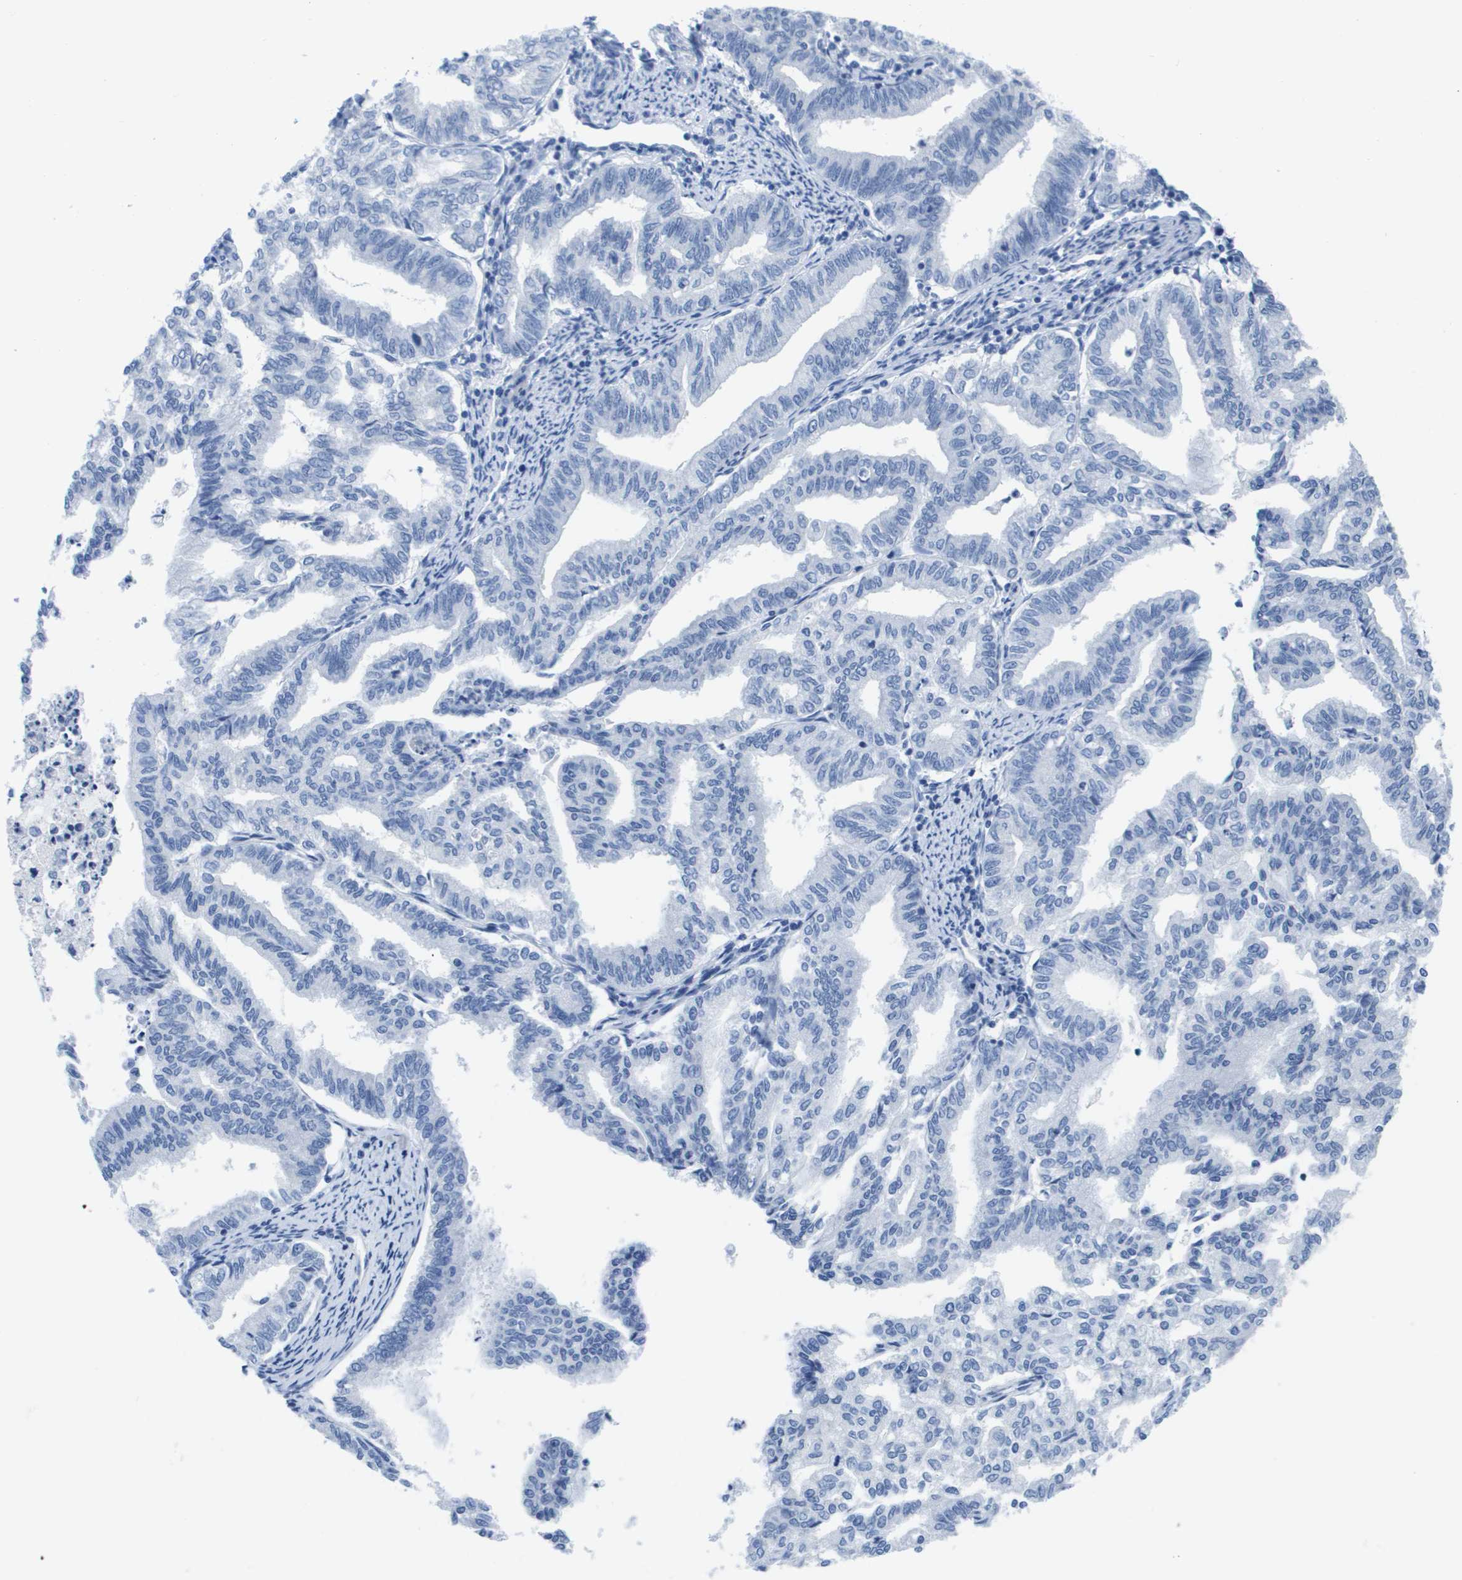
{"staining": {"intensity": "negative", "quantity": "none", "location": "none"}, "tissue": "endometrial cancer", "cell_type": "Tumor cells", "image_type": "cancer", "snomed": [{"axis": "morphology", "description": "Adenocarcinoma, NOS"}, {"axis": "topography", "description": "Endometrium"}], "caption": "Histopathology image shows no protein positivity in tumor cells of endometrial adenocarcinoma tissue.", "gene": "APOA1", "patient": {"sex": "female", "age": 79}}